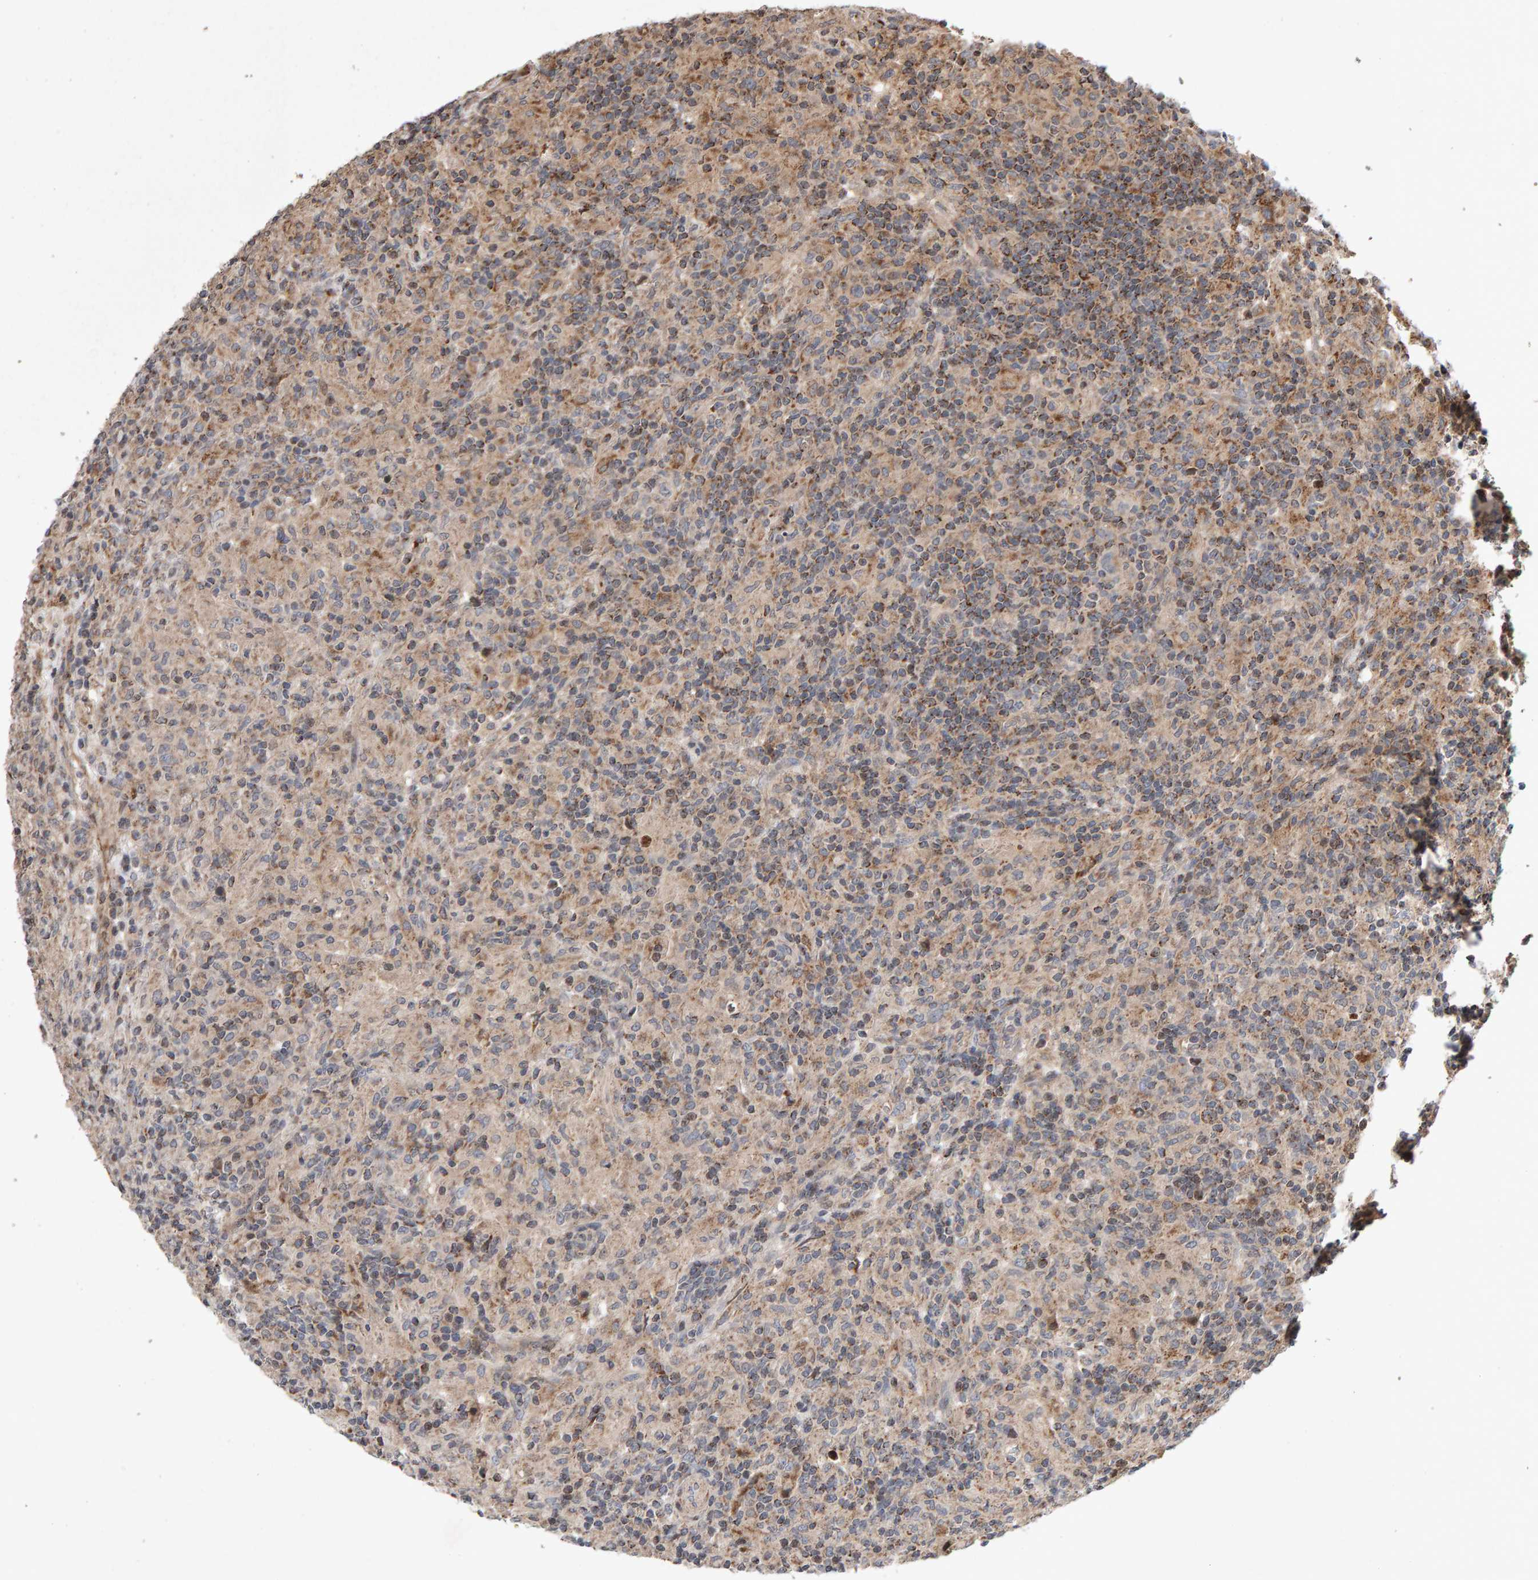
{"staining": {"intensity": "weak", "quantity": ">75%", "location": "cytoplasmic/membranous"}, "tissue": "lymphoma", "cell_type": "Tumor cells", "image_type": "cancer", "snomed": [{"axis": "morphology", "description": "Hodgkin's disease, NOS"}, {"axis": "topography", "description": "Lymph node"}], "caption": "Approximately >75% of tumor cells in human lymphoma reveal weak cytoplasmic/membranous protein staining as visualized by brown immunohistochemical staining.", "gene": "PECR", "patient": {"sex": "male", "age": 70}}